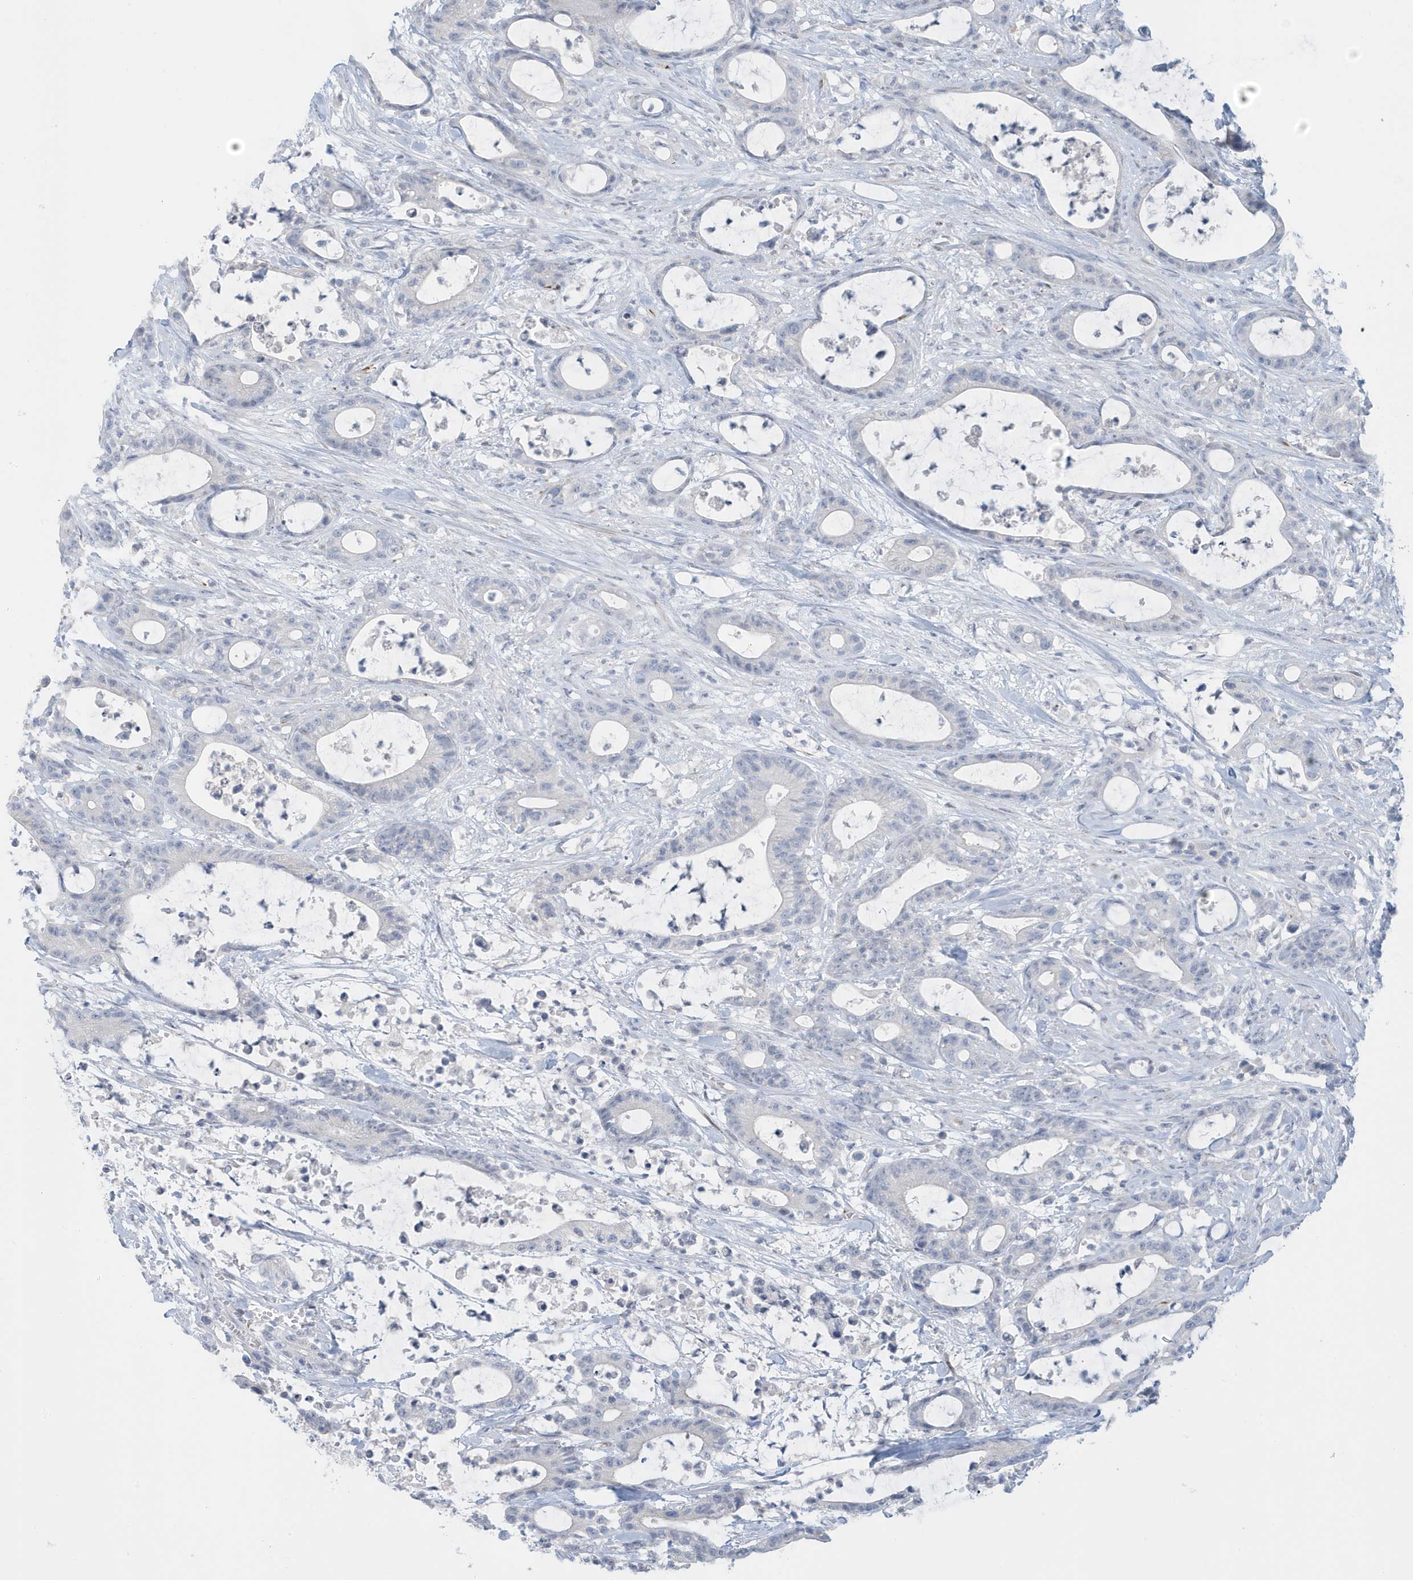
{"staining": {"intensity": "negative", "quantity": "none", "location": "none"}, "tissue": "colorectal cancer", "cell_type": "Tumor cells", "image_type": "cancer", "snomed": [{"axis": "morphology", "description": "Adenocarcinoma, NOS"}, {"axis": "topography", "description": "Colon"}], "caption": "An immunohistochemistry histopathology image of colorectal cancer (adenocarcinoma) is shown. There is no staining in tumor cells of colorectal cancer (adenocarcinoma).", "gene": "PERM1", "patient": {"sex": "female", "age": 84}}